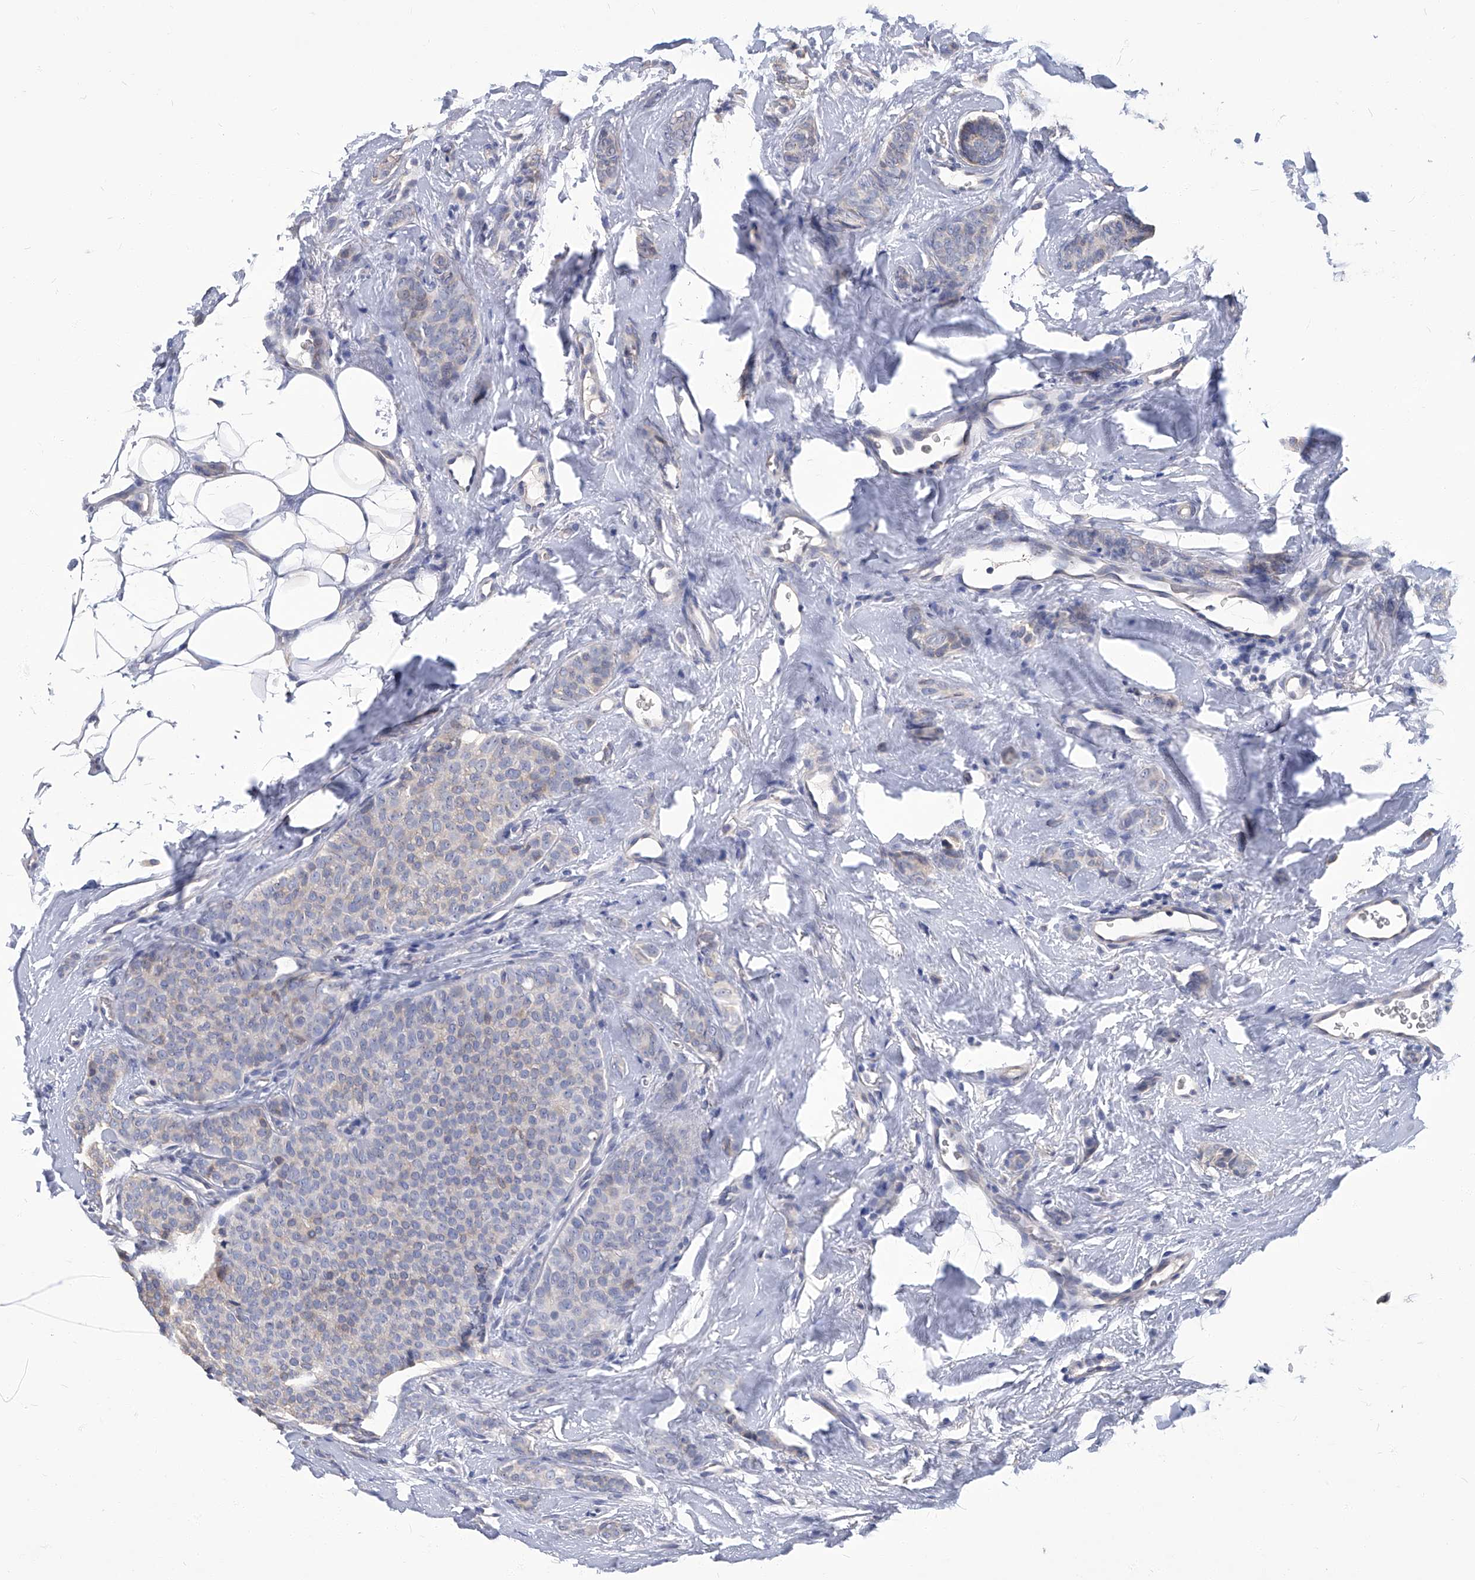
{"staining": {"intensity": "negative", "quantity": "none", "location": "none"}, "tissue": "breast cancer", "cell_type": "Tumor cells", "image_type": "cancer", "snomed": [{"axis": "morphology", "description": "Lobular carcinoma"}, {"axis": "topography", "description": "Skin"}, {"axis": "topography", "description": "Breast"}], "caption": "High power microscopy photomicrograph of an immunohistochemistry (IHC) histopathology image of breast cancer, revealing no significant positivity in tumor cells.", "gene": "TGFBR1", "patient": {"sex": "female", "age": 46}}